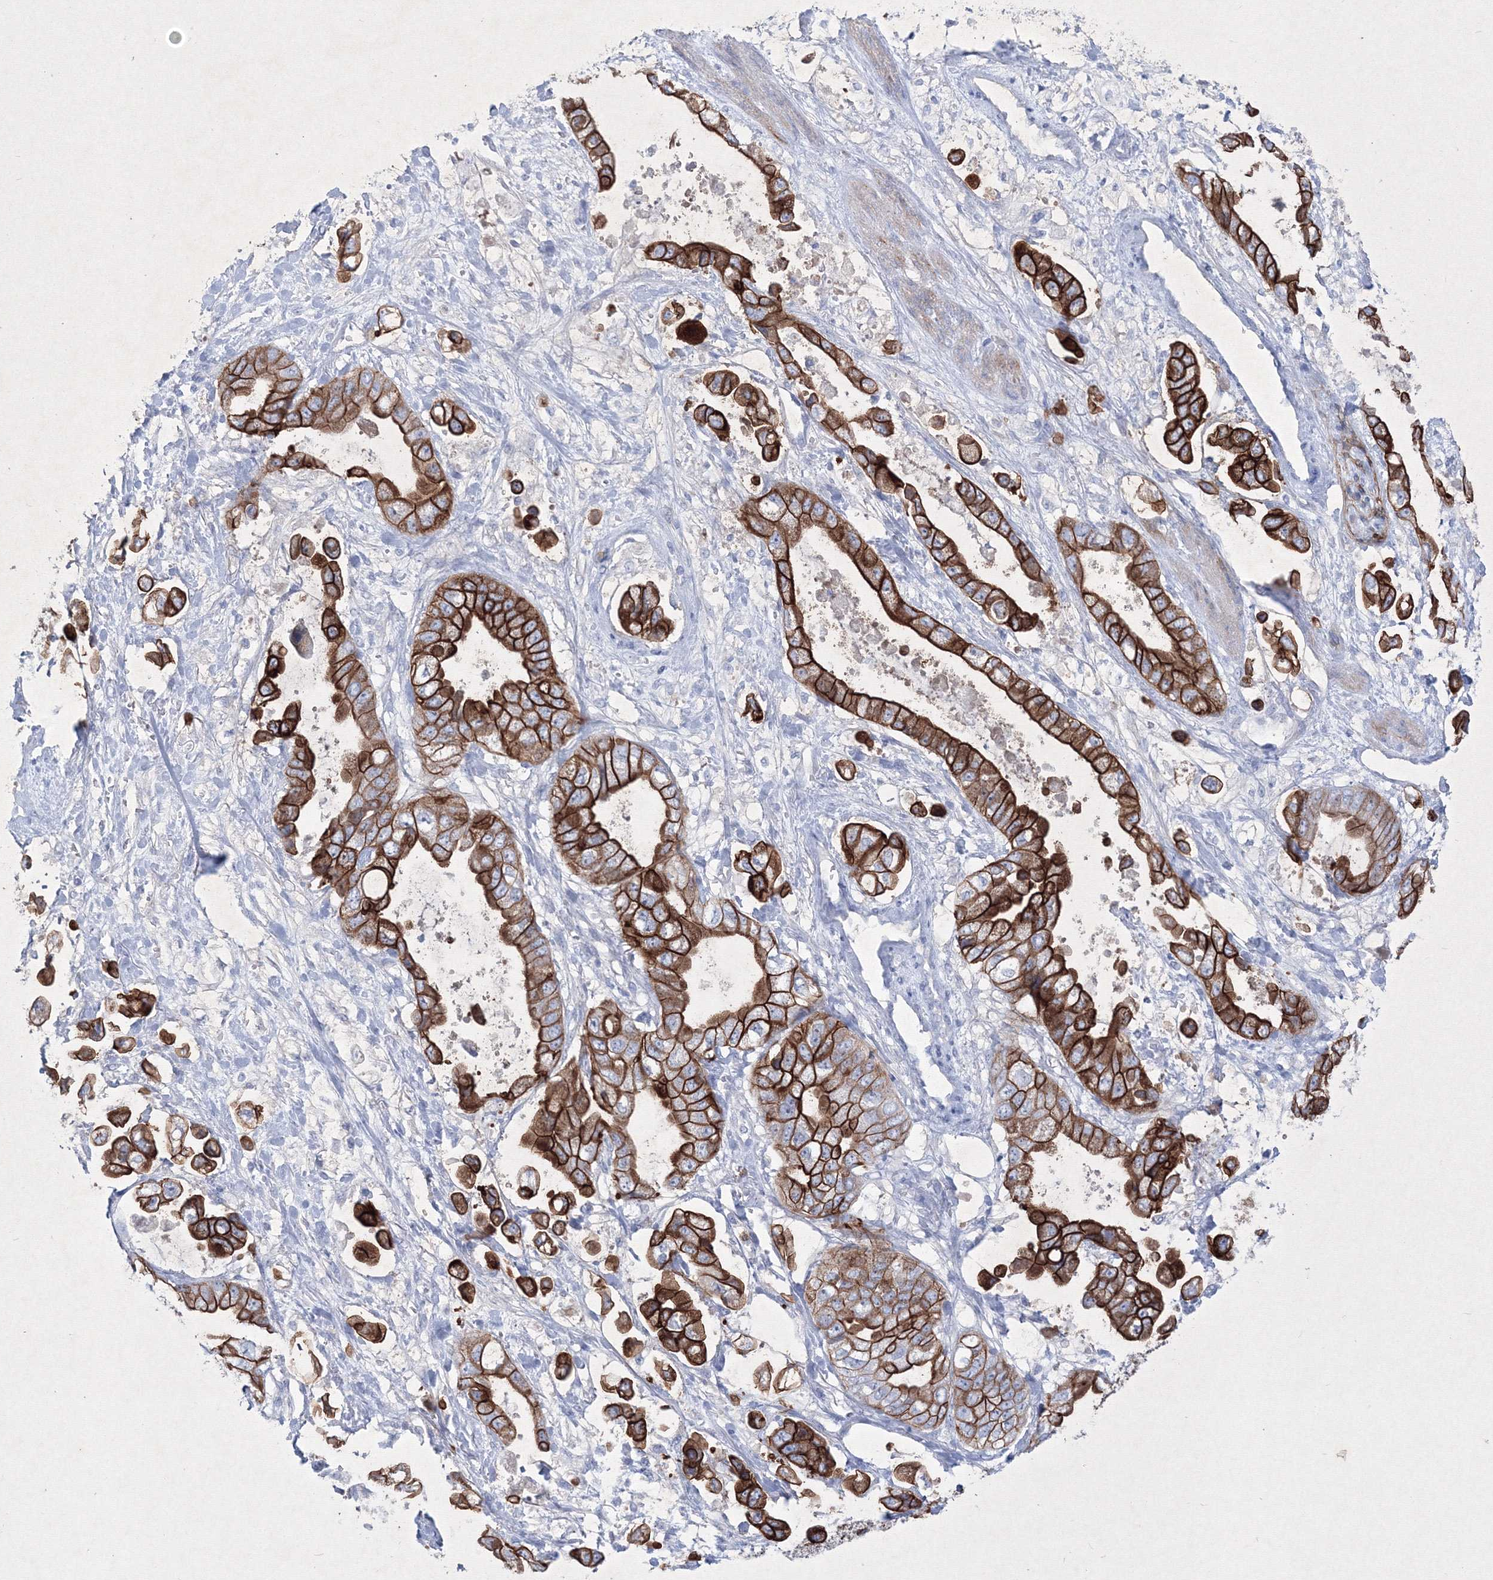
{"staining": {"intensity": "strong", "quantity": ">75%", "location": "cytoplasmic/membranous"}, "tissue": "stomach cancer", "cell_type": "Tumor cells", "image_type": "cancer", "snomed": [{"axis": "morphology", "description": "Adenocarcinoma, NOS"}, {"axis": "topography", "description": "Stomach"}], "caption": "Protein expression analysis of stomach cancer (adenocarcinoma) demonstrates strong cytoplasmic/membranous expression in about >75% of tumor cells.", "gene": "TMEM139", "patient": {"sex": "male", "age": 62}}